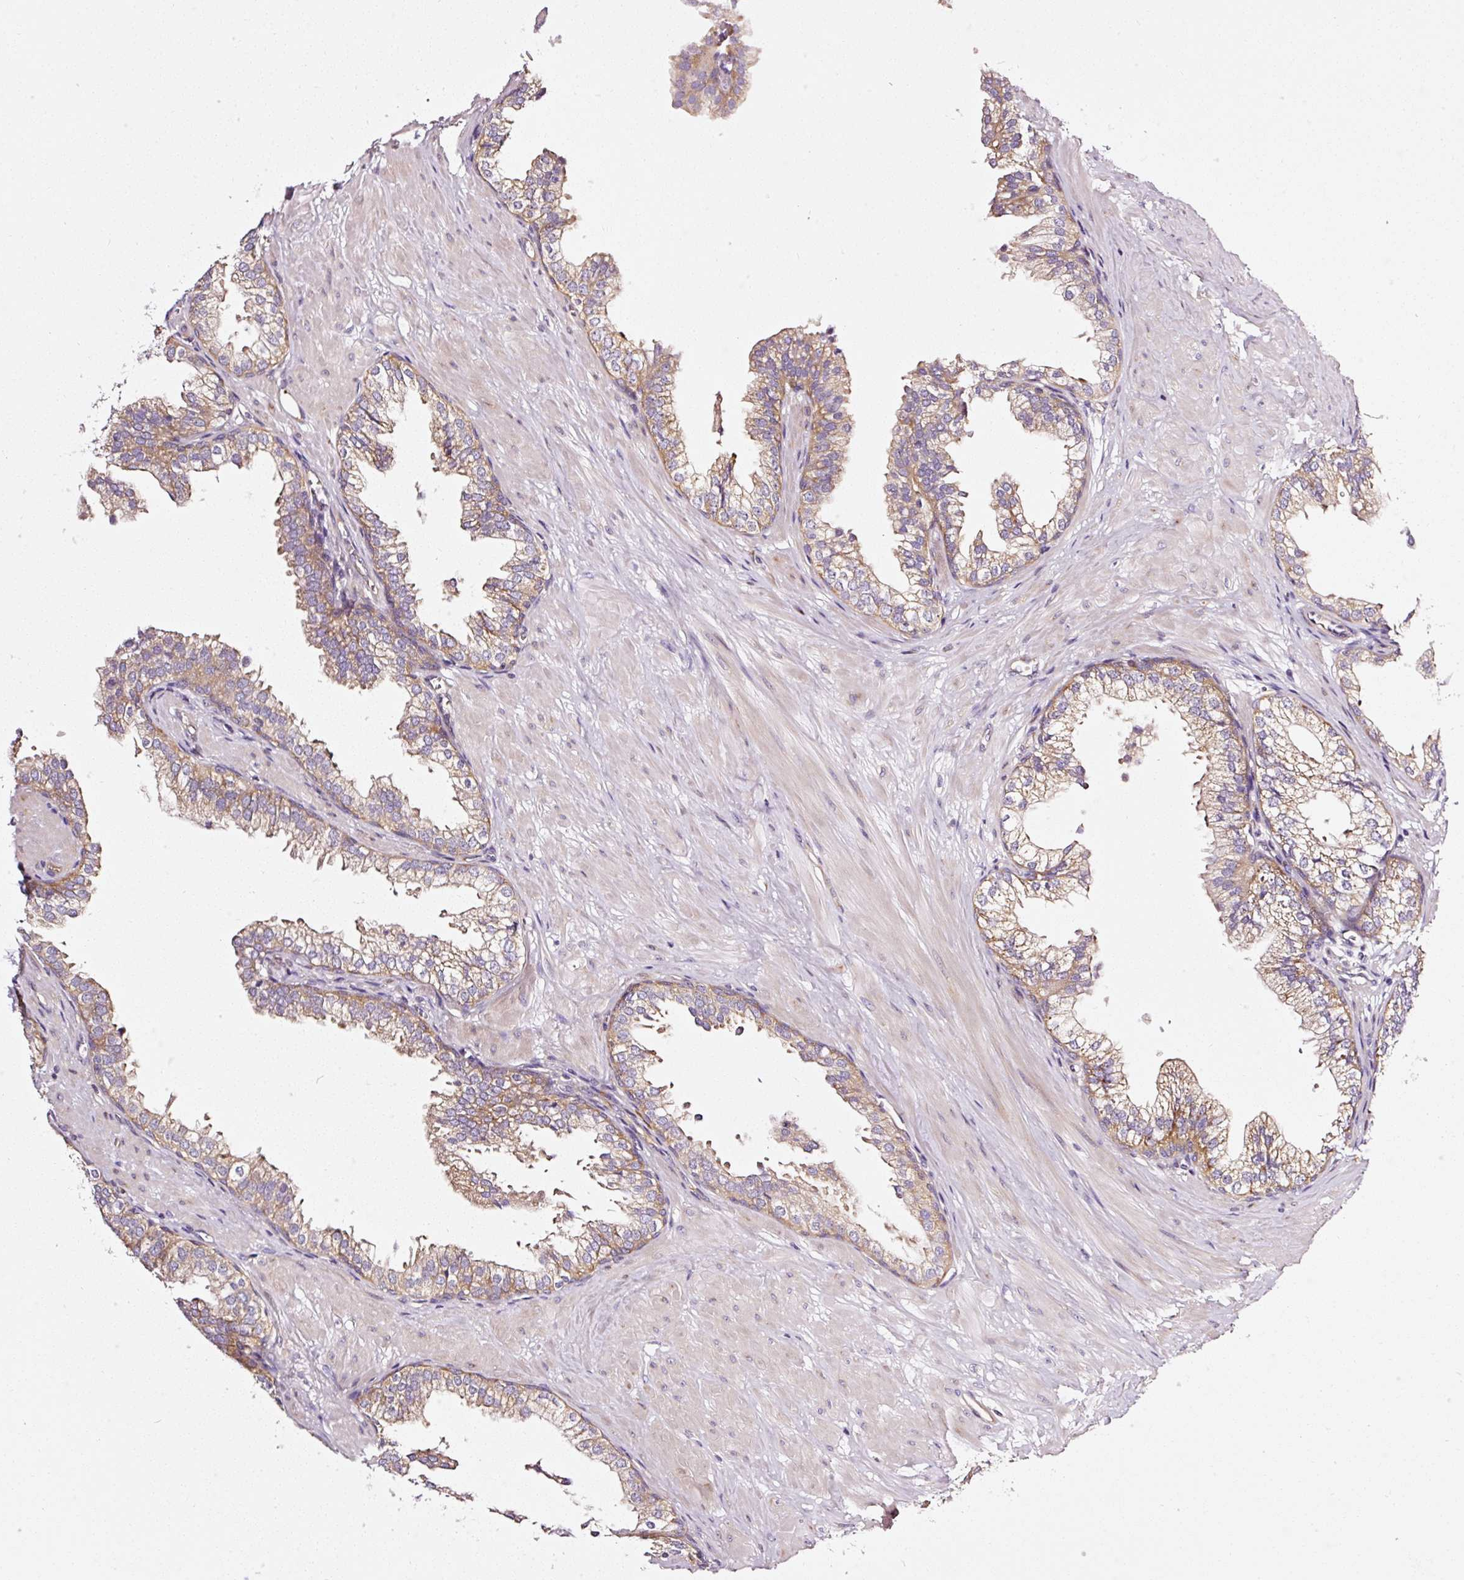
{"staining": {"intensity": "weak", "quantity": ">75%", "location": "cytoplasmic/membranous"}, "tissue": "prostate", "cell_type": "Glandular cells", "image_type": "normal", "snomed": [{"axis": "morphology", "description": "Normal tissue, NOS"}, {"axis": "topography", "description": "Prostate"}, {"axis": "topography", "description": "Peripheral nerve tissue"}], "caption": "A high-resolution micrograph shows immunohistochemistry staining of unremarkable prostate, which displays weak cytoplasmic/membranous positivity in approximately >75% of glandular cells.", "gene": "RPL10A", "patient": {"sex": "male", "age": 55}}